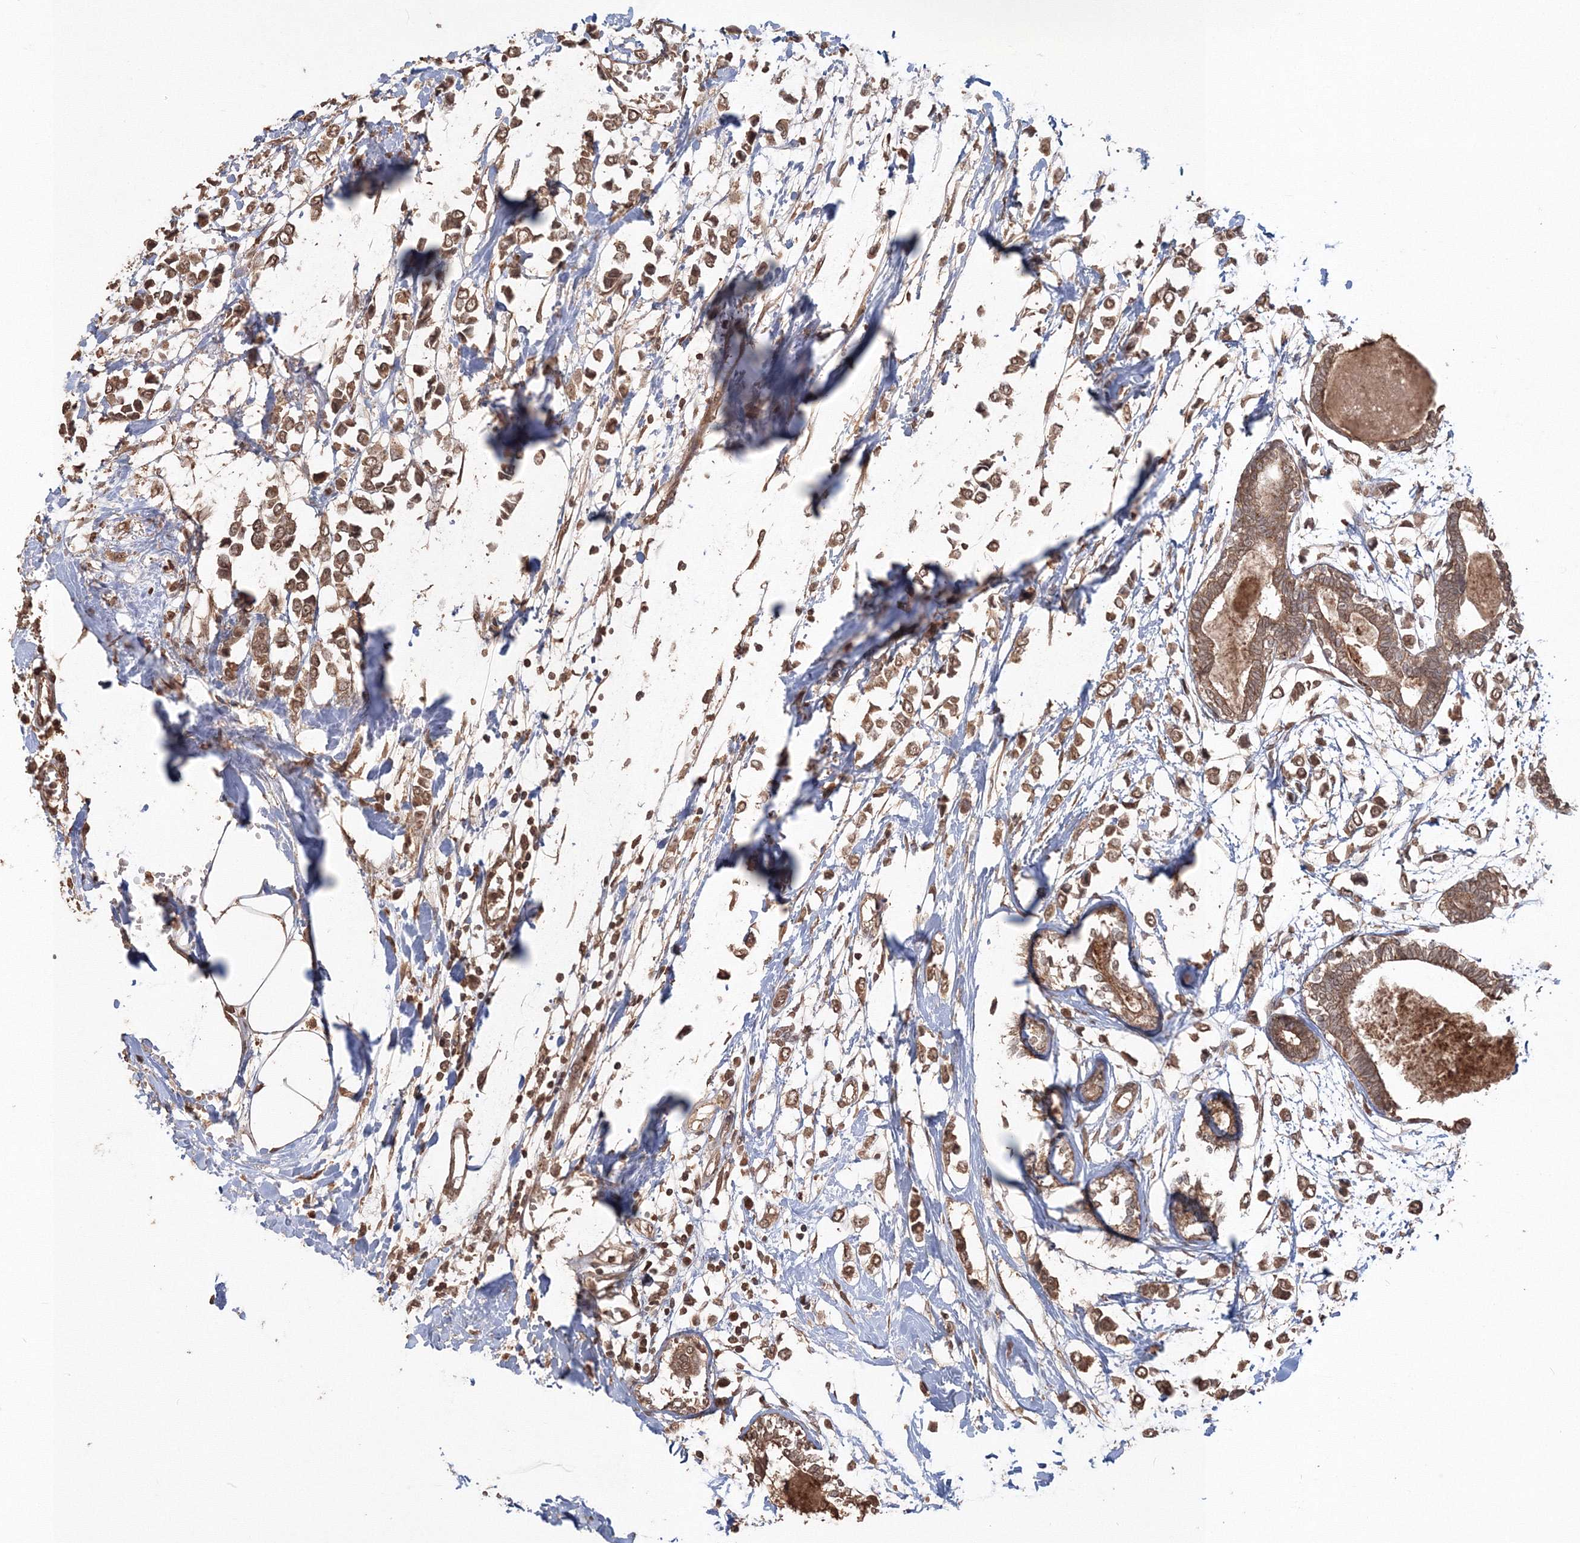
{"staining": {"intensity": "moderate", "quantity": ">75%", "location": "cytoplasmic/membranous,nuclear"}, "tissue": "breast cancer", "cell_type": "Tumor cells", "image_type": "cancer", "snomed": [{"axis": "morphology", "description": "Lobular carcinoma"}, {"axis": "topography", "description": "Breast"}], "caption": "Breast cancer tissue demonstrates moderate cytoplasmic/membranous and nuclear staining in approximately >75% of tumor cells", "gene": "CCDC122", "patient": {"sex": "female", "age": 51}}